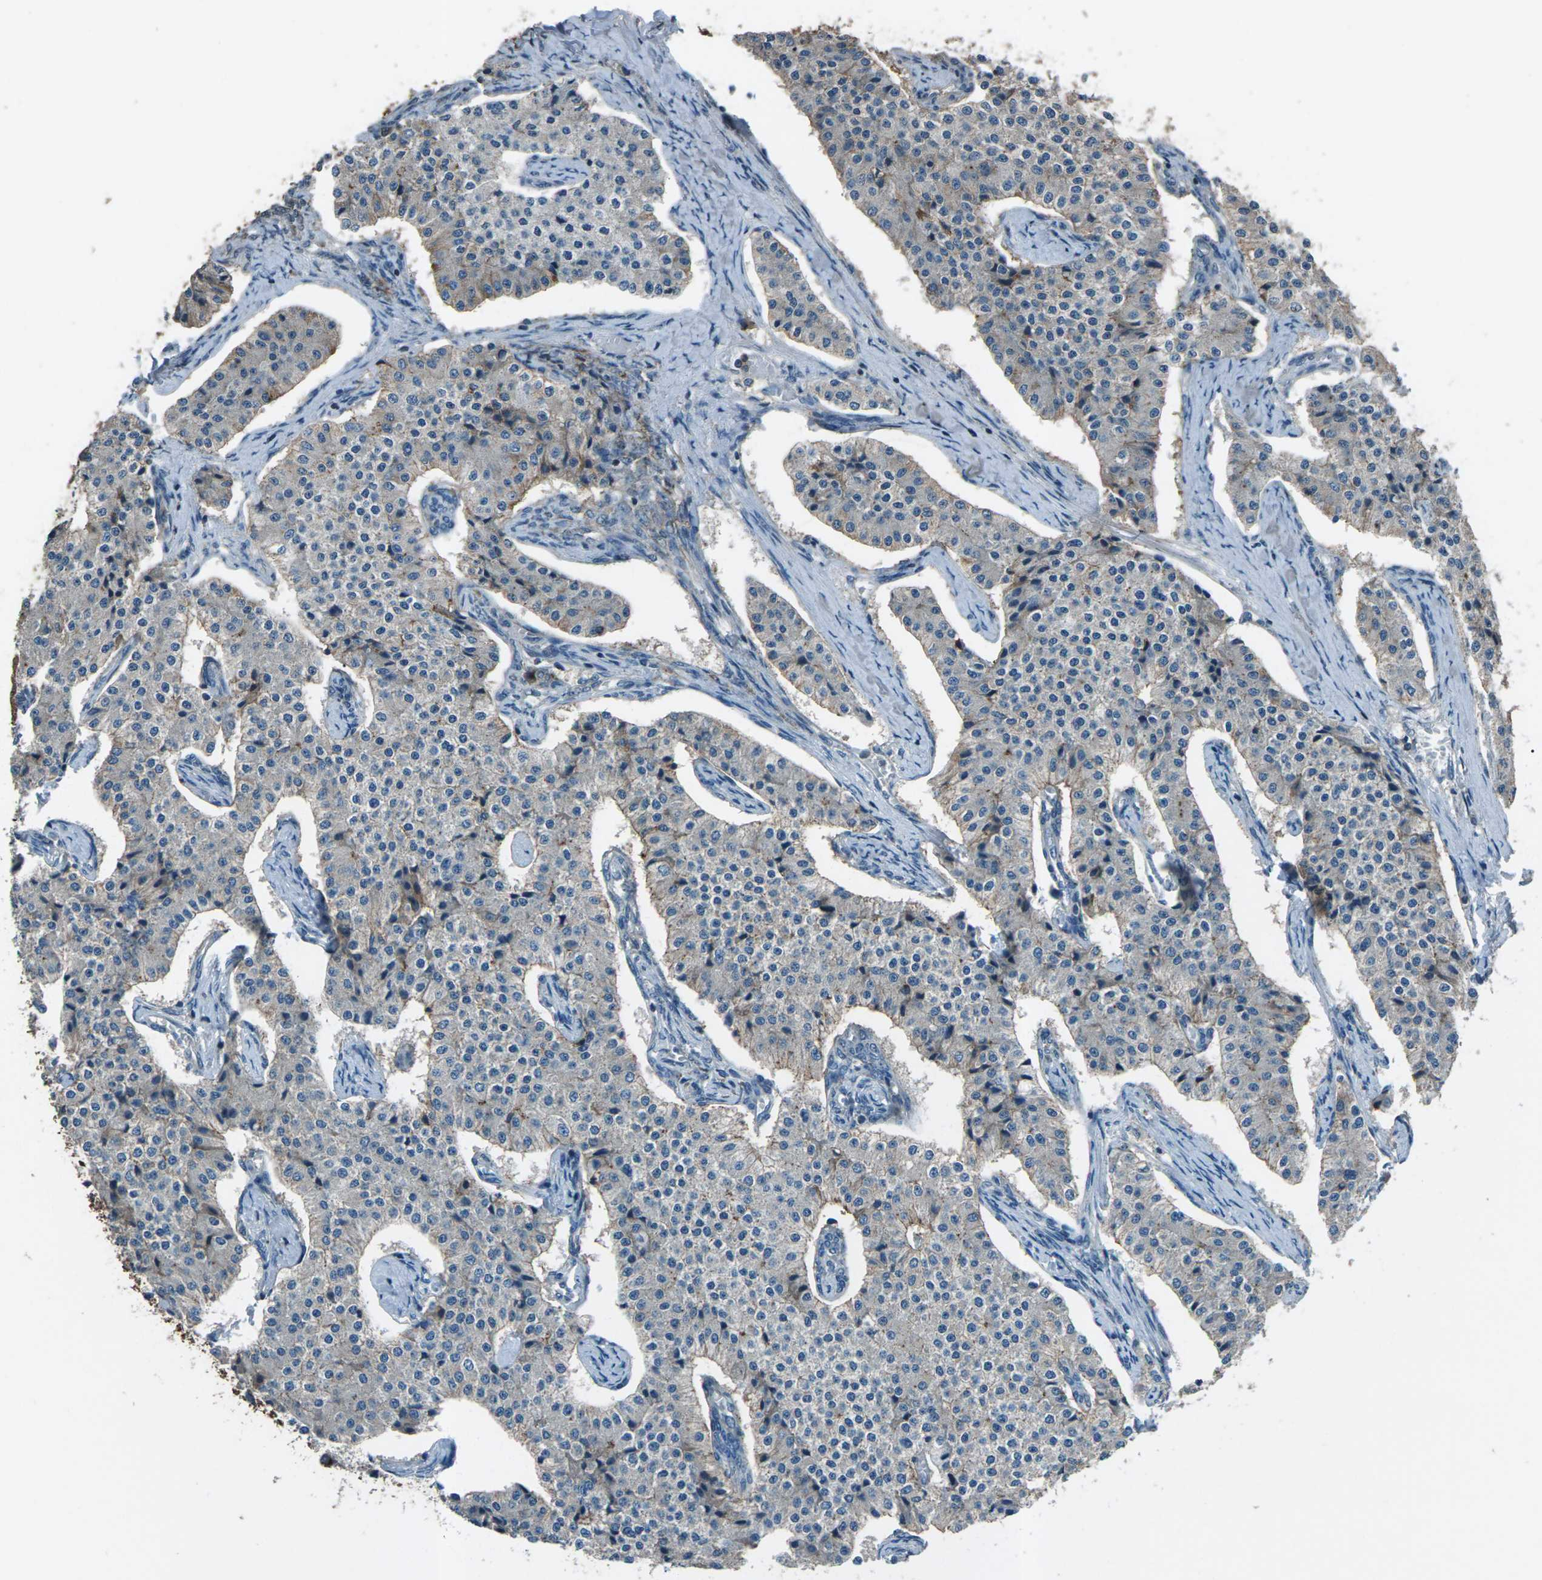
{"staining": {"intensity": "weak", "quantity": ">75%", "location": "cytoplasmic/membranous"}, "tissue": "carcinoid", "cell_type": "Tumor cells", "image_type": "cancer", "snomed": [{"axis": "morphology", "description": "Carcinoid, malignant, NOS"}, {"axis": "topography", "description": "Colon"}], "caption": "This is an image of immunohistochemistry (IHC) staining of carcinoid, which shows weak expression in the cytoplasmic/membranous of tumor cells.", "gene": "CMTM4", "patient": {"sex": "female", "age": 52}}